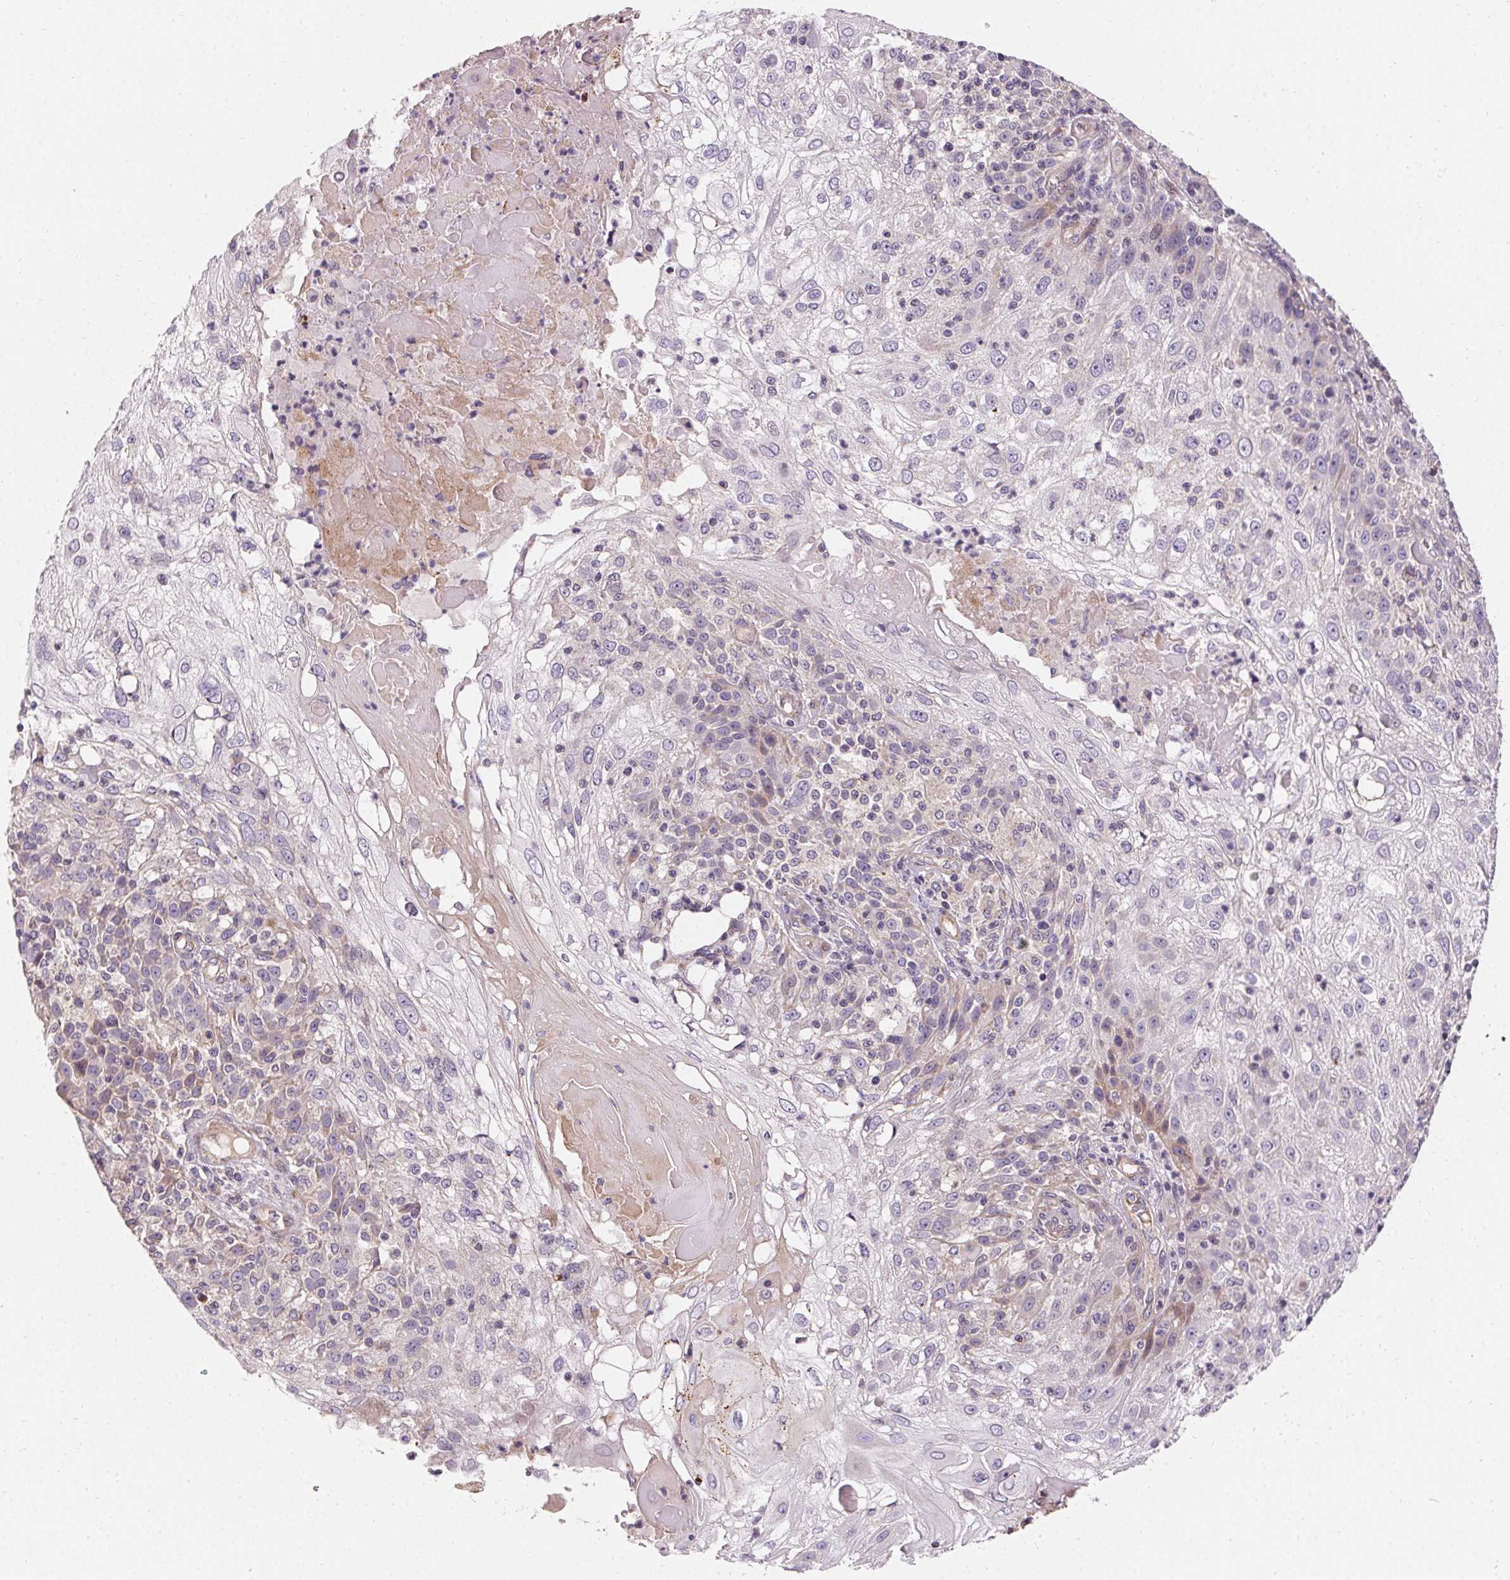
{"staining": {"intensity": "negative", "quantity": "none", "location": "none"}, "tissue": "skin cancer", "cell_type": "Tumor cells", "image_type": "cancer", "snomed": [{"axis": "morphology", "description": "Normal tissue, NOS"}, {"axis": "morphology", "description": "Squamous cell carcinoma, NOS"}, {"axis": "topography", "description": "Skin"}], "caption": "This micrograph is of skin cancer stained with immunohistochemistry (IHC) to label a protein in brown with the nuclei are counter-stained blue. There is no expression in tumor cells.", "gene": "APLP1", "patient": {"sex": "female", "age": 83}}